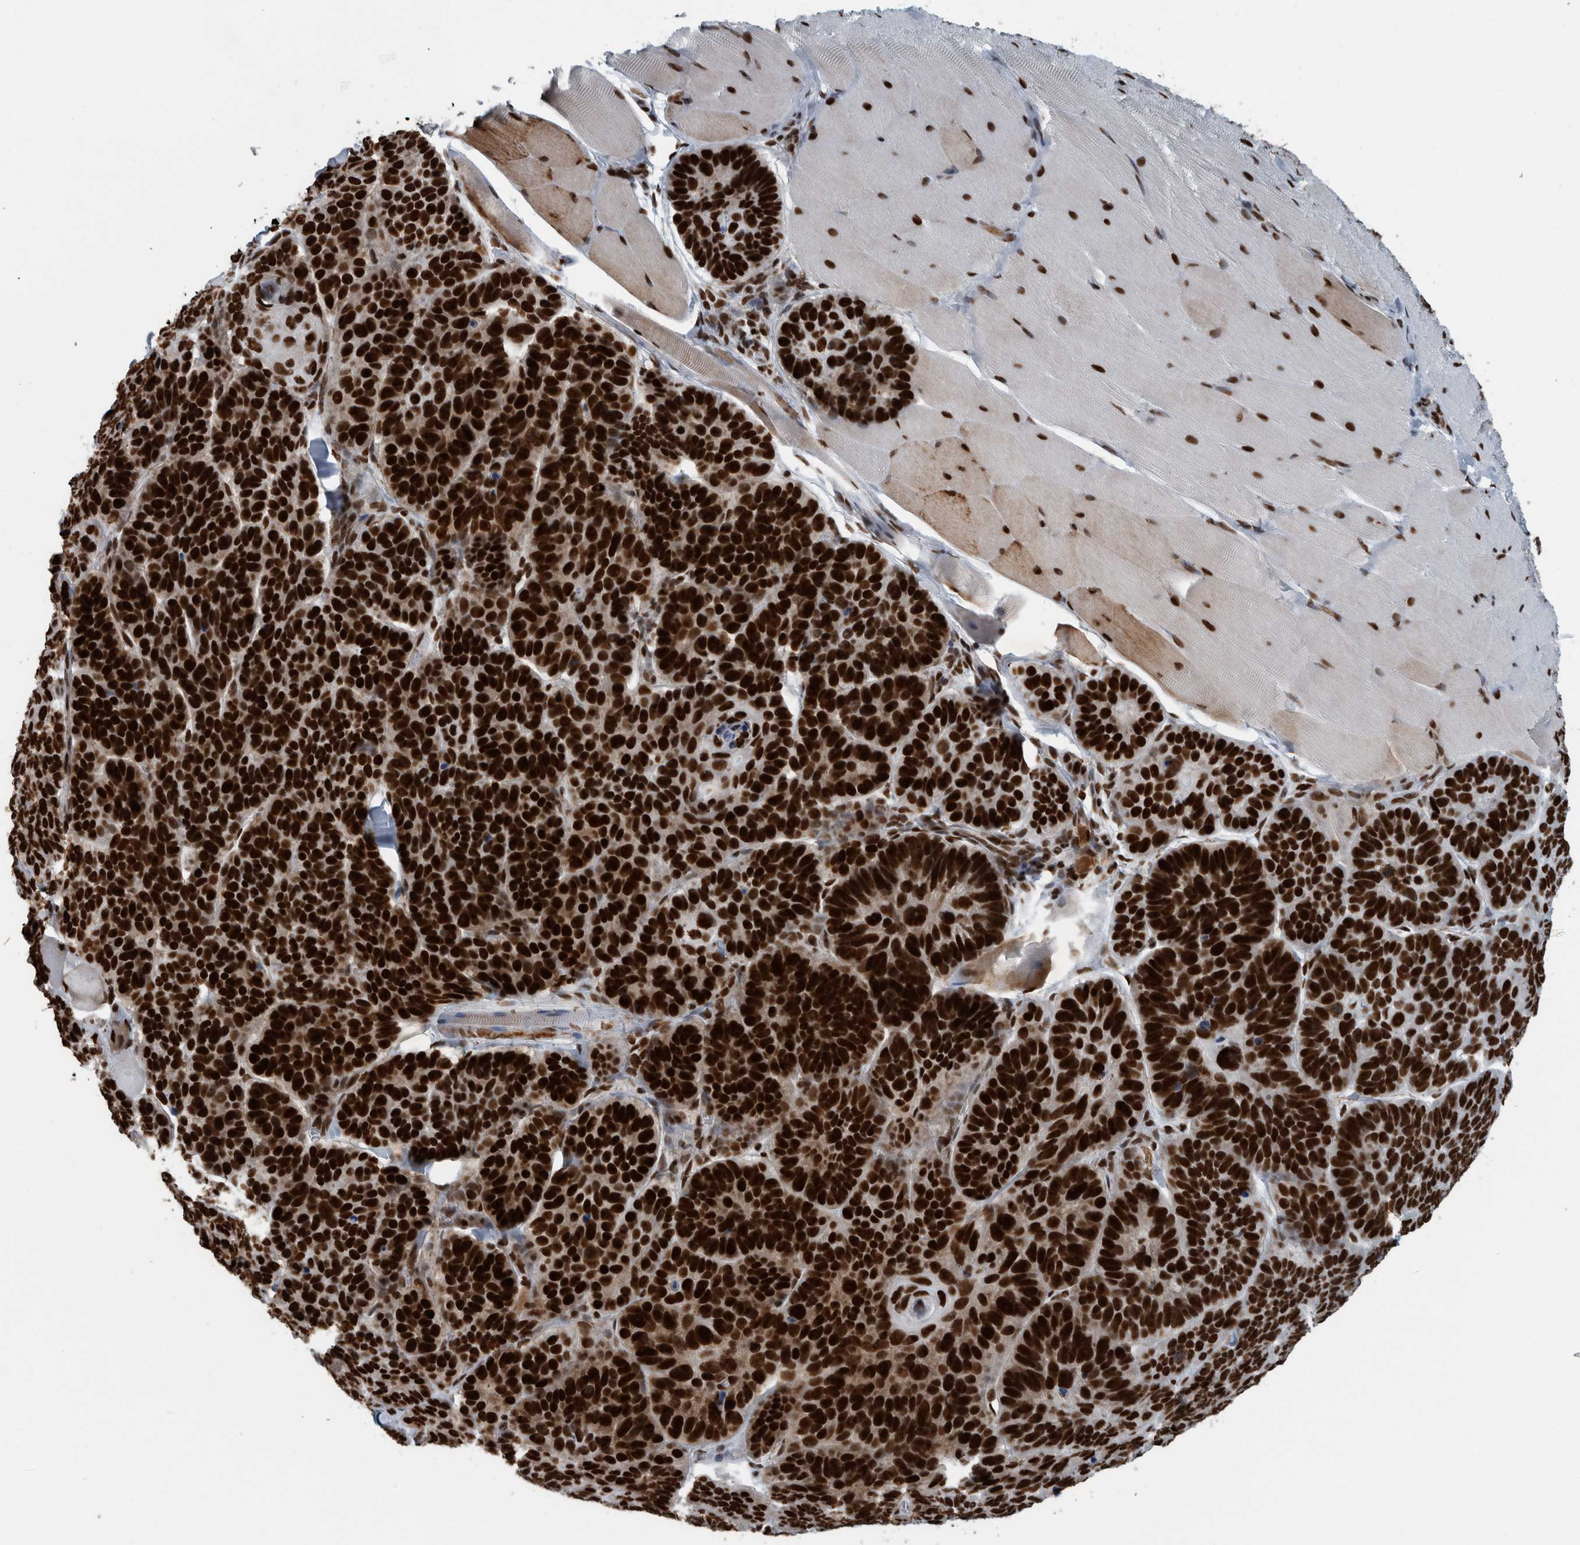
{"staining": {"intensity": "strong", "quantity": ">75%", "location": "nuclear"}, "tissue": "skin cancer", "cell_type": "Tumor cells", "image_type": "cancer", "snomed": [{"axis": "morphology", "description": "Basal cell carcinoma"}, {"axis": "topography", "description": "Skin"}], "caption": "The micrograph exhibits immunohistochemical staining of skin cancer. There is strong nuclear expression is present in approximately >75% of tumor cells.", "gene": "DNMT3A", "patient": {"sex": "male", "age": 62}}